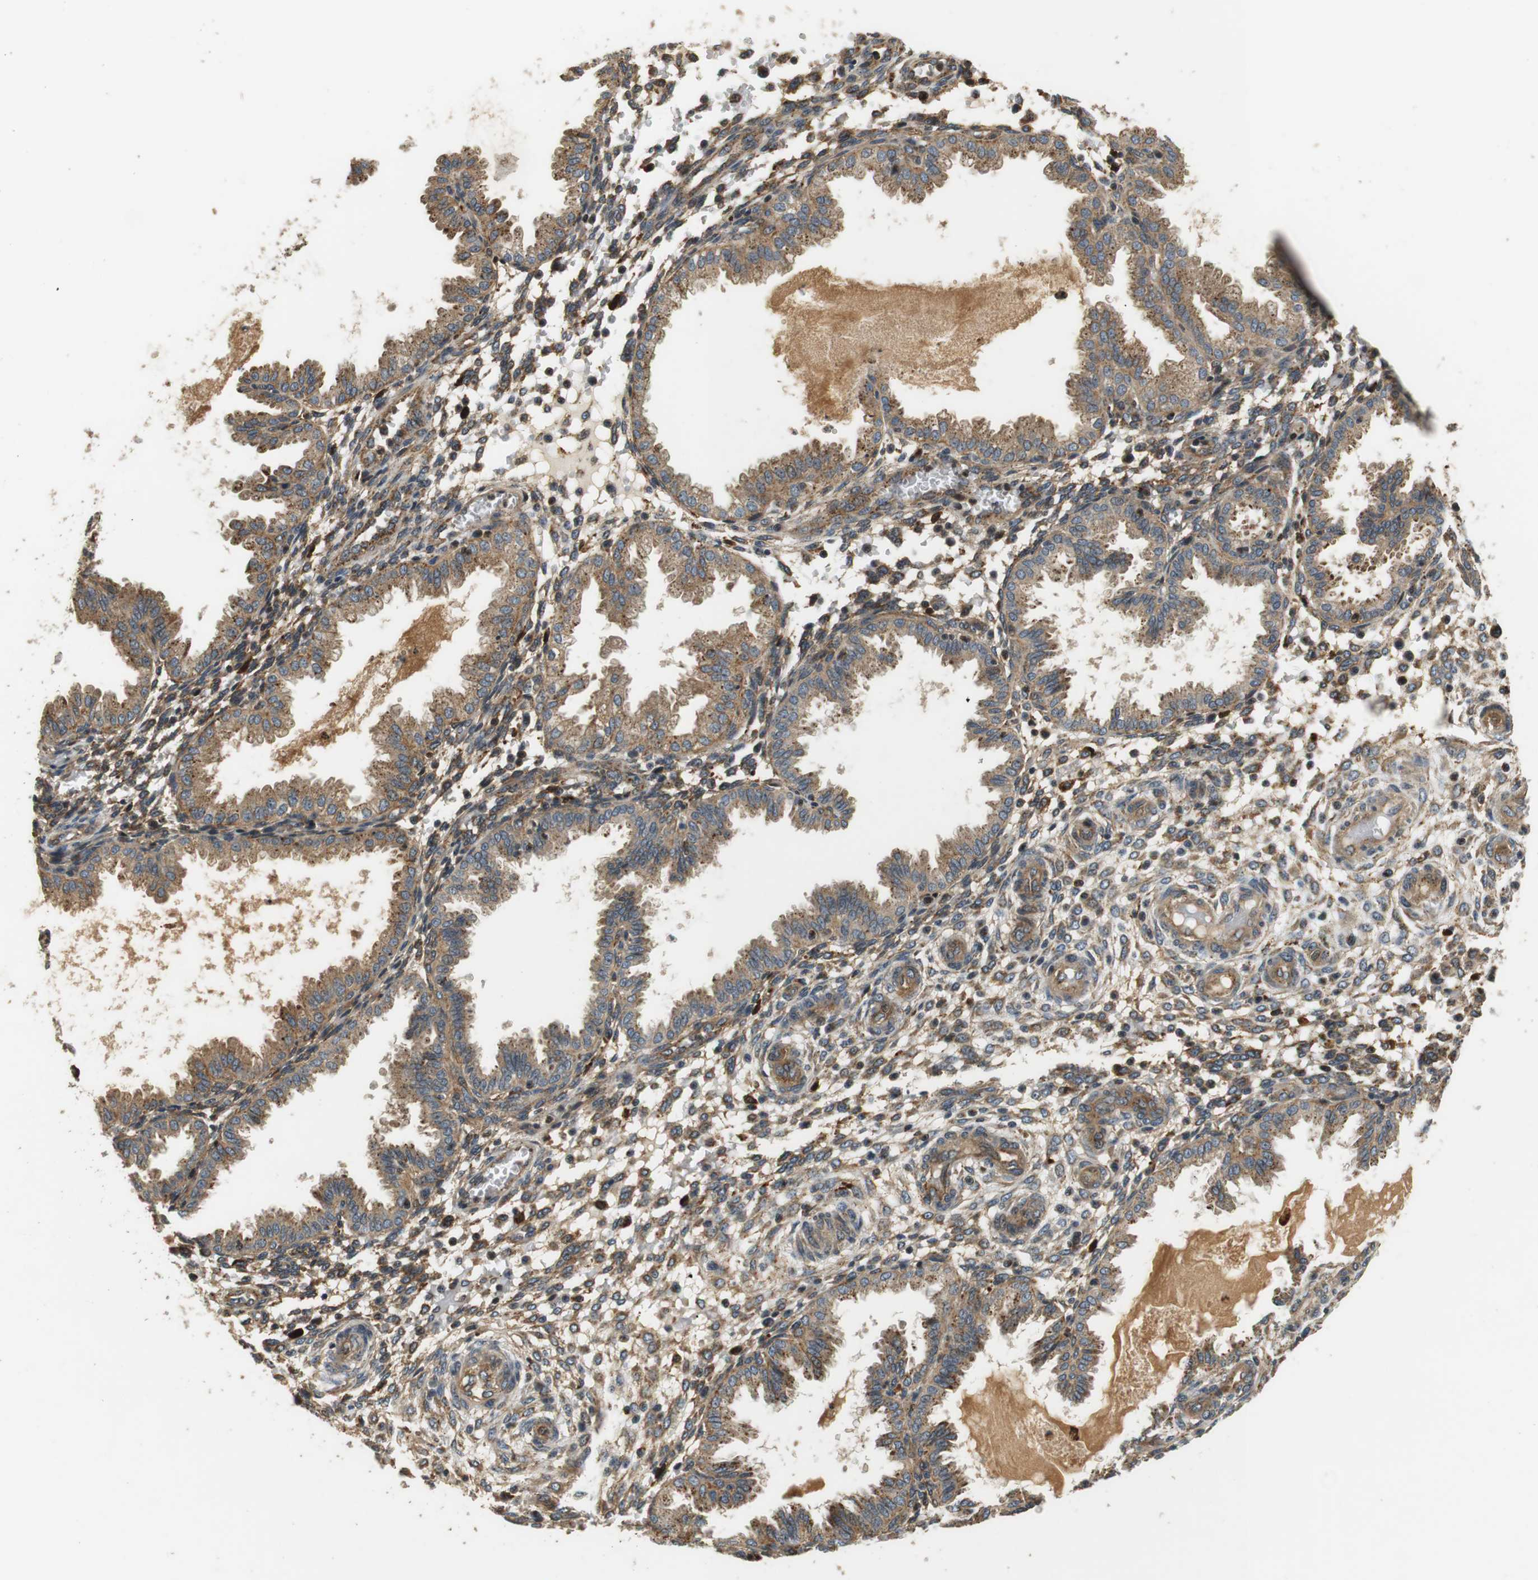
{"staining": {"intensity": "moderate", "quantity": ">75%", "location": "cytoplasmic/membranous"}, "tissue": "endometrium", "cell_type": "Cells in endometrial stroma", "image_type": "normal", "snomed": [{"axis": "morphology", "description": "Normal tissue, NOS"}, {"axis": "topography", "description": "Endometrium"}], "caption": "Protein expression analysis of unremarkable endometrium exhibits moderate cytoplasmic/membranous staining in about >75% of cells in endometrial stroma. The staining was performed using DAB, with brown indicating positive protein expression. Nuclei are stained blue with hematoxylin.", "gene": "TXNRD1", "patient": {"sex": "female", "age": 33}}